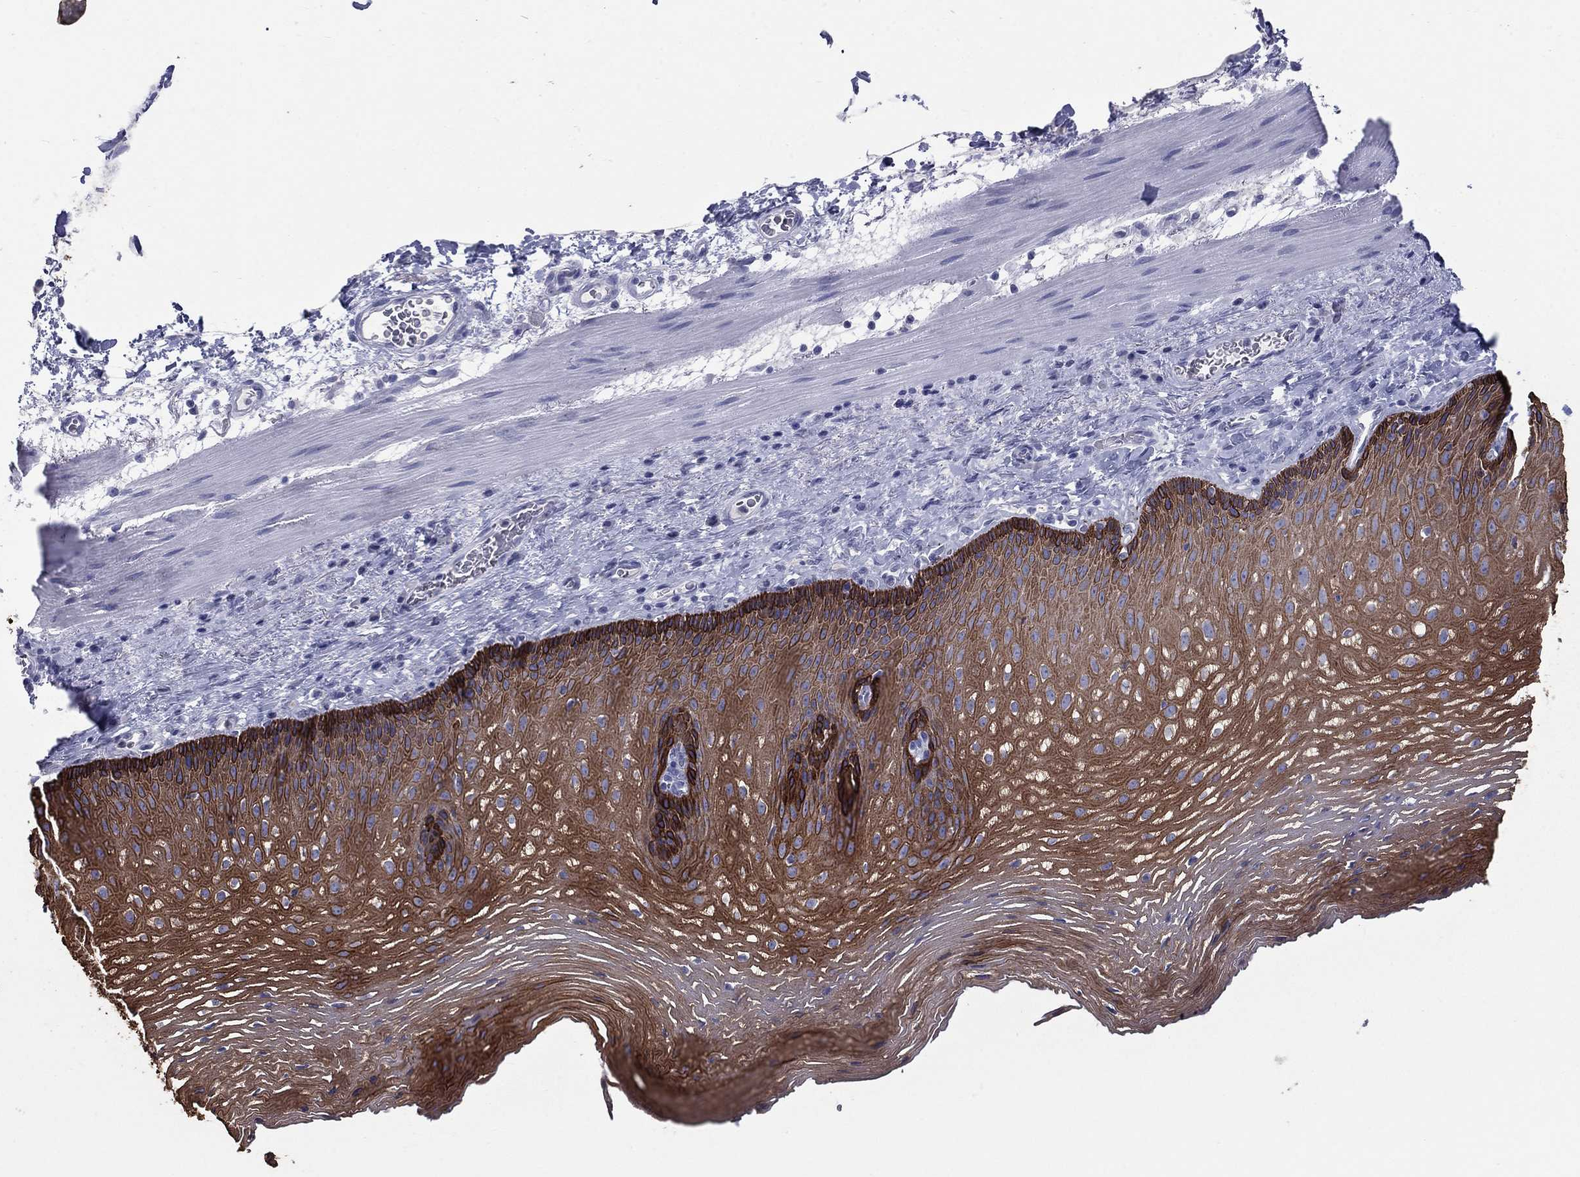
{"staining": {"intensity": "strong", "quantity": ">75%", "location": "cytoplasmic/membranous"}, "tissue": "esophagus", "cell_type": "Squamous epithelial cells", "image_type": "normal", "snomed": [{"axis": "morphology", "description": "Normal tissue, NOS"}, {"axis": "topography", "description": "Esophagus"}], "caption": "Strong cytoplasmic/membranous protein positivity is identified in approximately >75% of squamous epithelial cells in esophagus.", "gene": "KRT75", "patient": {"sex": "male", "age": 76}}